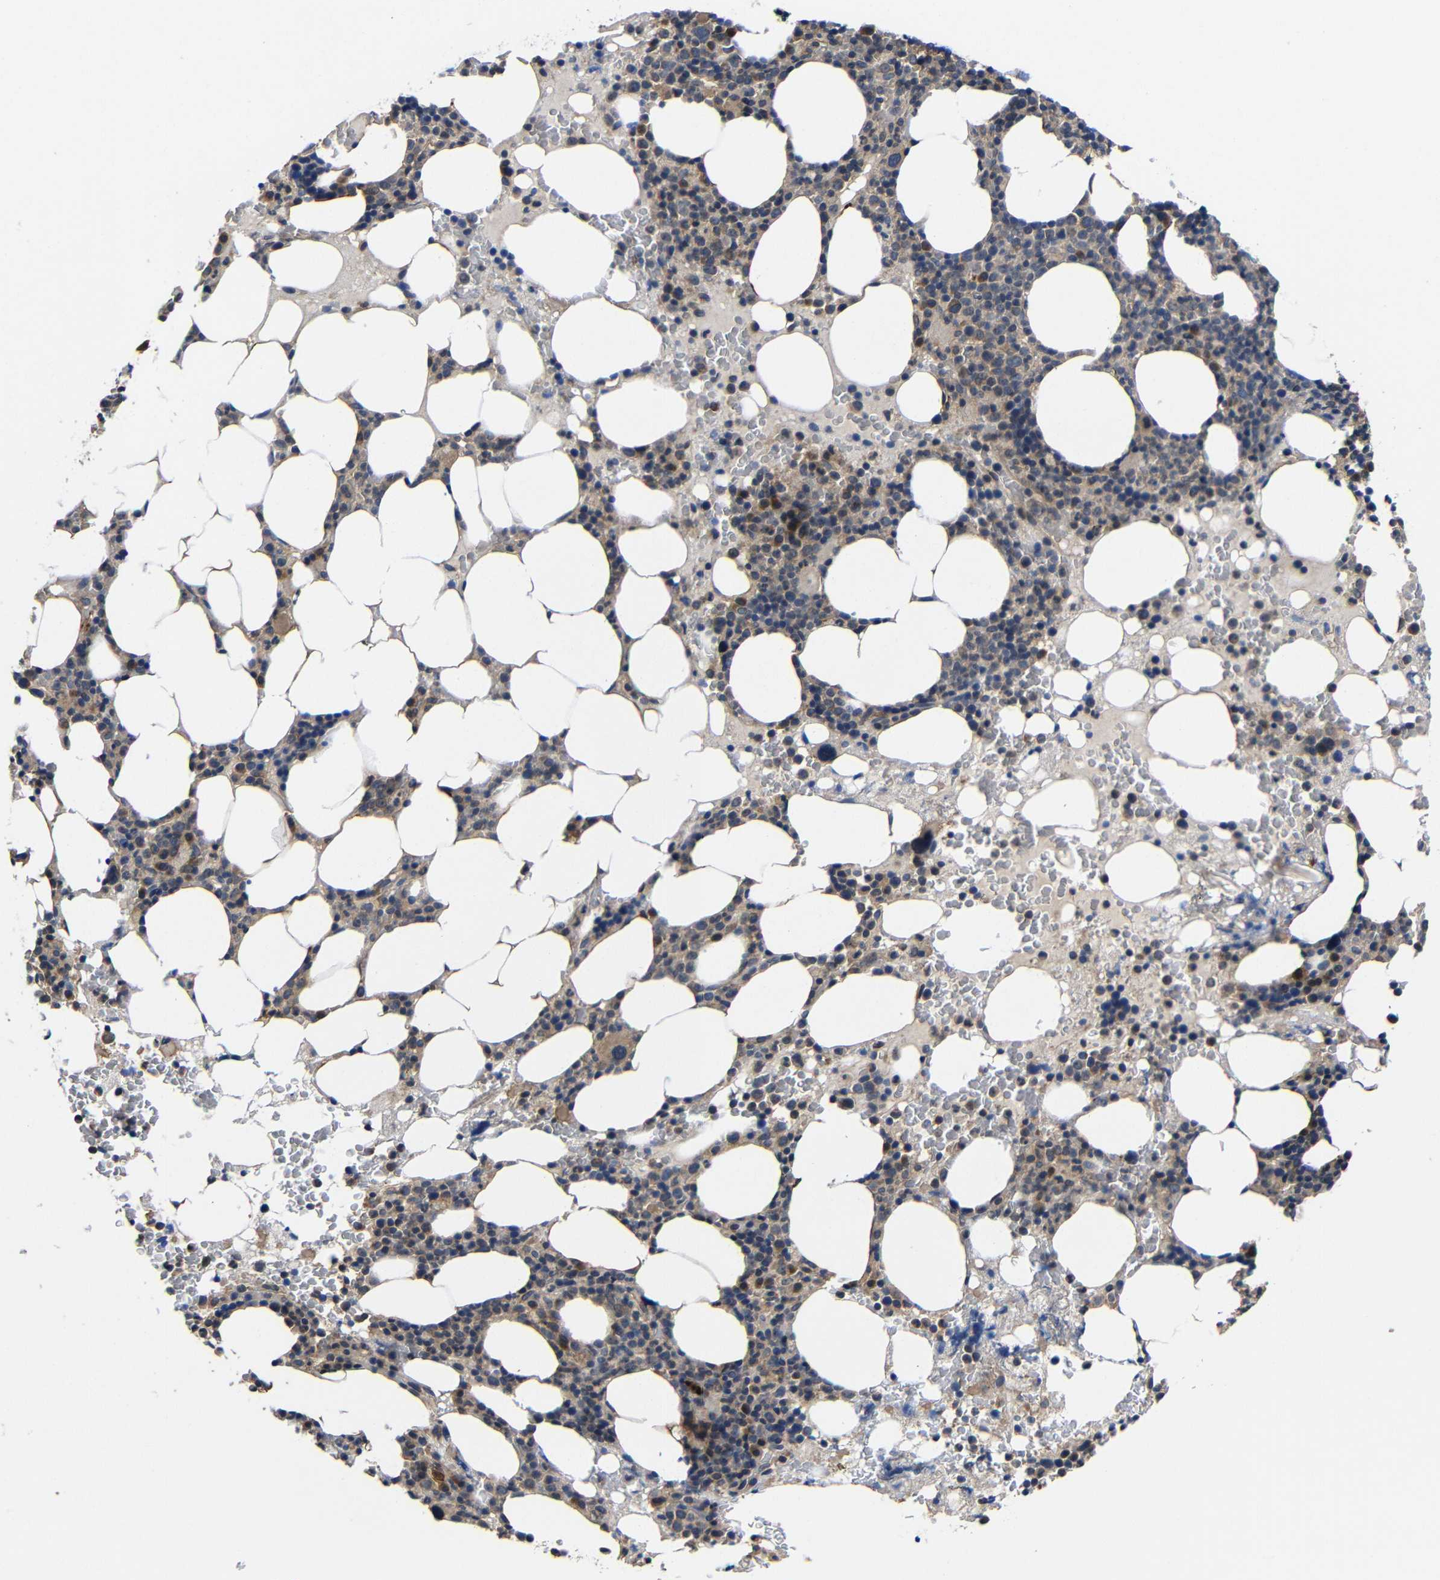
{"staining": {"intensity": "moderate", "quantity": "25%-75%", "location": "cytoplasmic/membranous"}, "tissue": "bone marrow", "cell_type": "Hematopoietic cells", "image_type": "normal", "snomed": [{"axis": "morphology", "description": "Normal tissue, NOS"}, {"axis": "morphology", "description": "Inflammation, NOS"}, {"axis": "topography", "description": "Bone marrow"}], "caption": "Approximately 25%-75% of hematopoietic cells in unremarkable bone marrow reveal moderate cytoplasmic/membranous protein expression as visualized by brown immunohistochemical staining.", "gene": "LPAR5", "patient": {"sex": "female", "age": 84}}